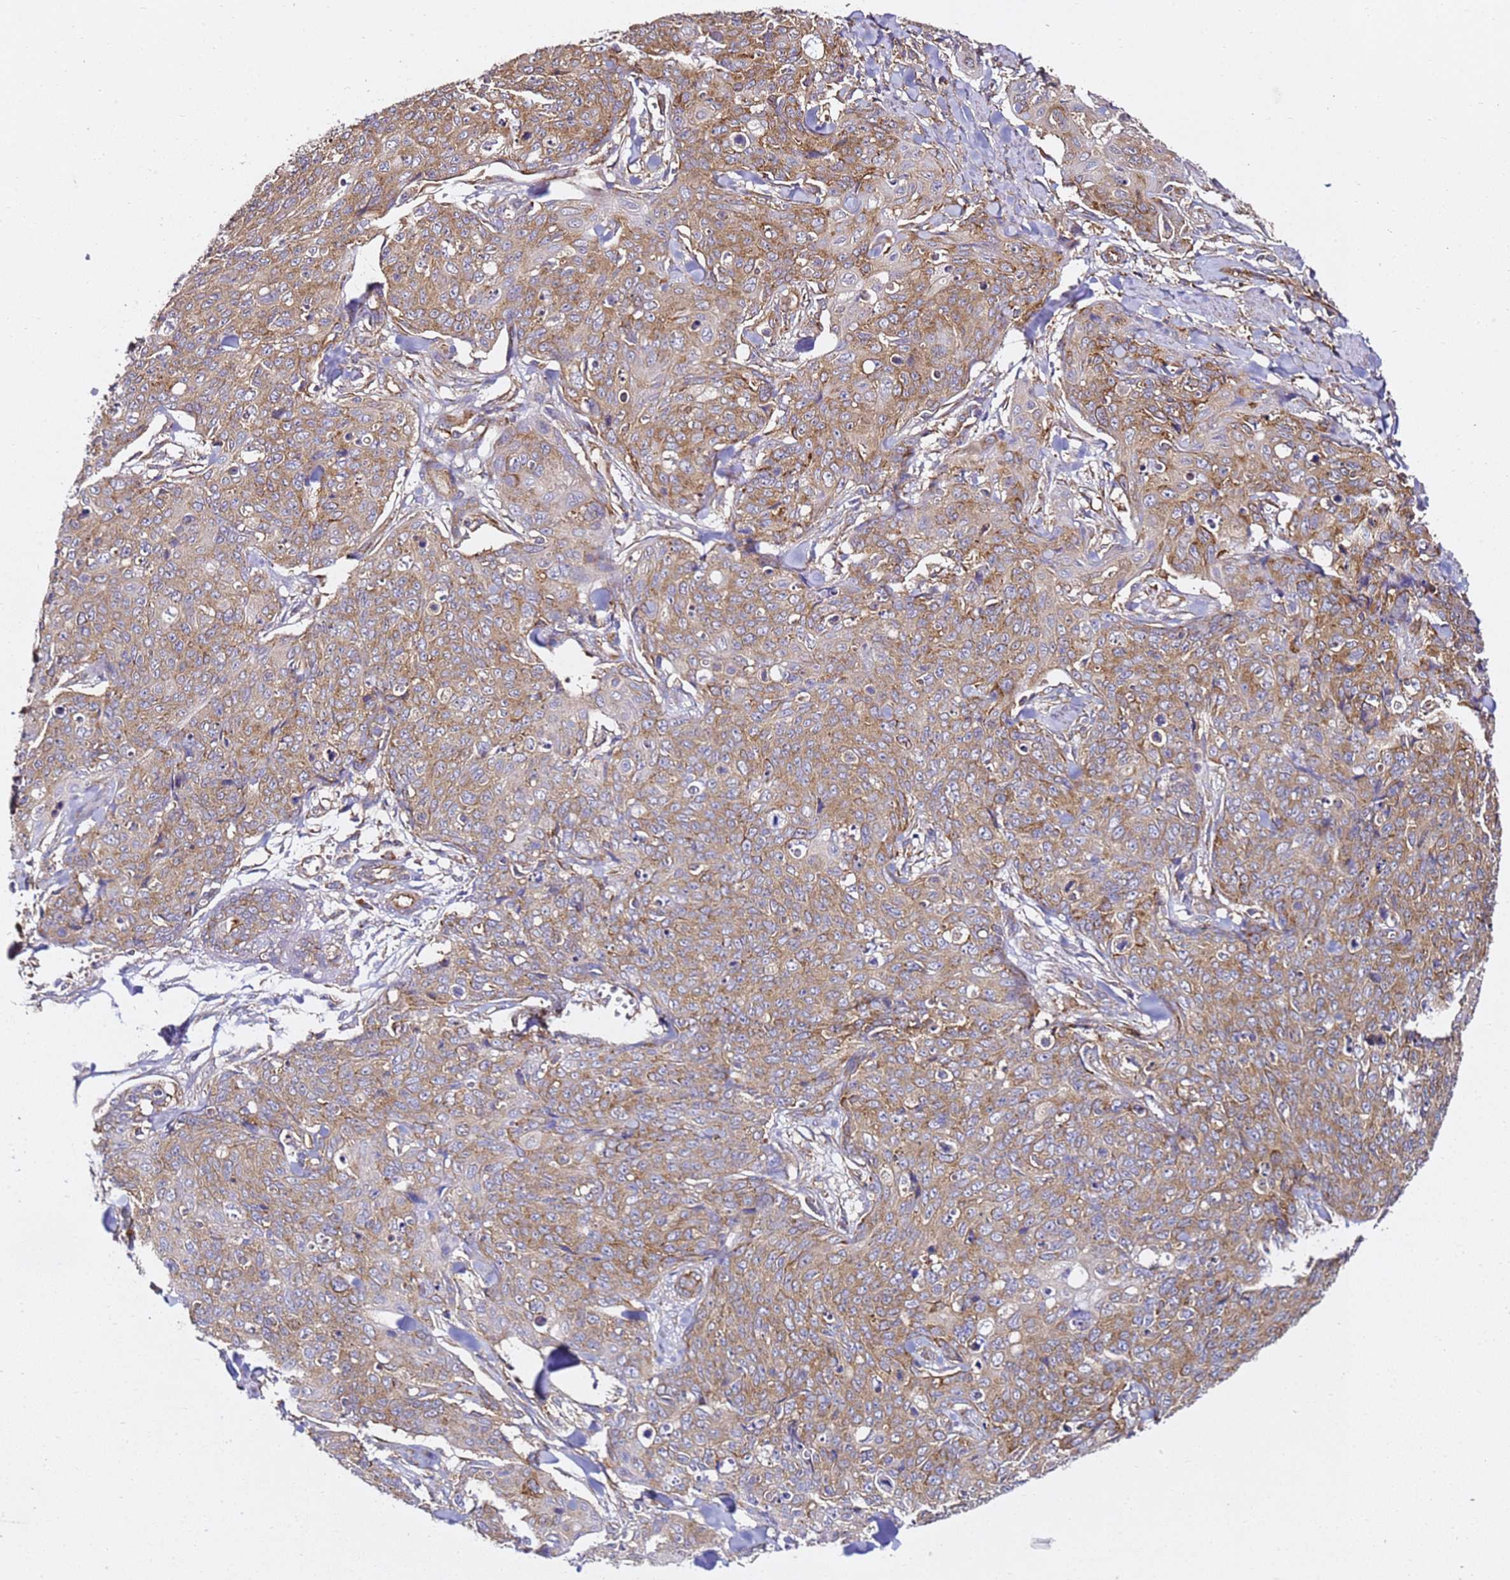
{"staining": {"intensity": "moderate", "quantity": ">75%", "location": "cytoplasmic/membranous"}, "tissue": "skin cancer", "cell_type": "Tumor cells", "image_type": "cancer", "snomed": [{"axis": "morphology", "description": "Squamous cell carcinoma, NOS"}, {"axis": "topography", "description": "Skin"}, {"axis": "topography", "description": "Vulva"}], "caption": "Moderate cytoplasmic/membranous expression is seen in about >75% of tumor cells in skin cancer.", "gene": "TPST1", "patient": {"sex": "female", "age": 85}}